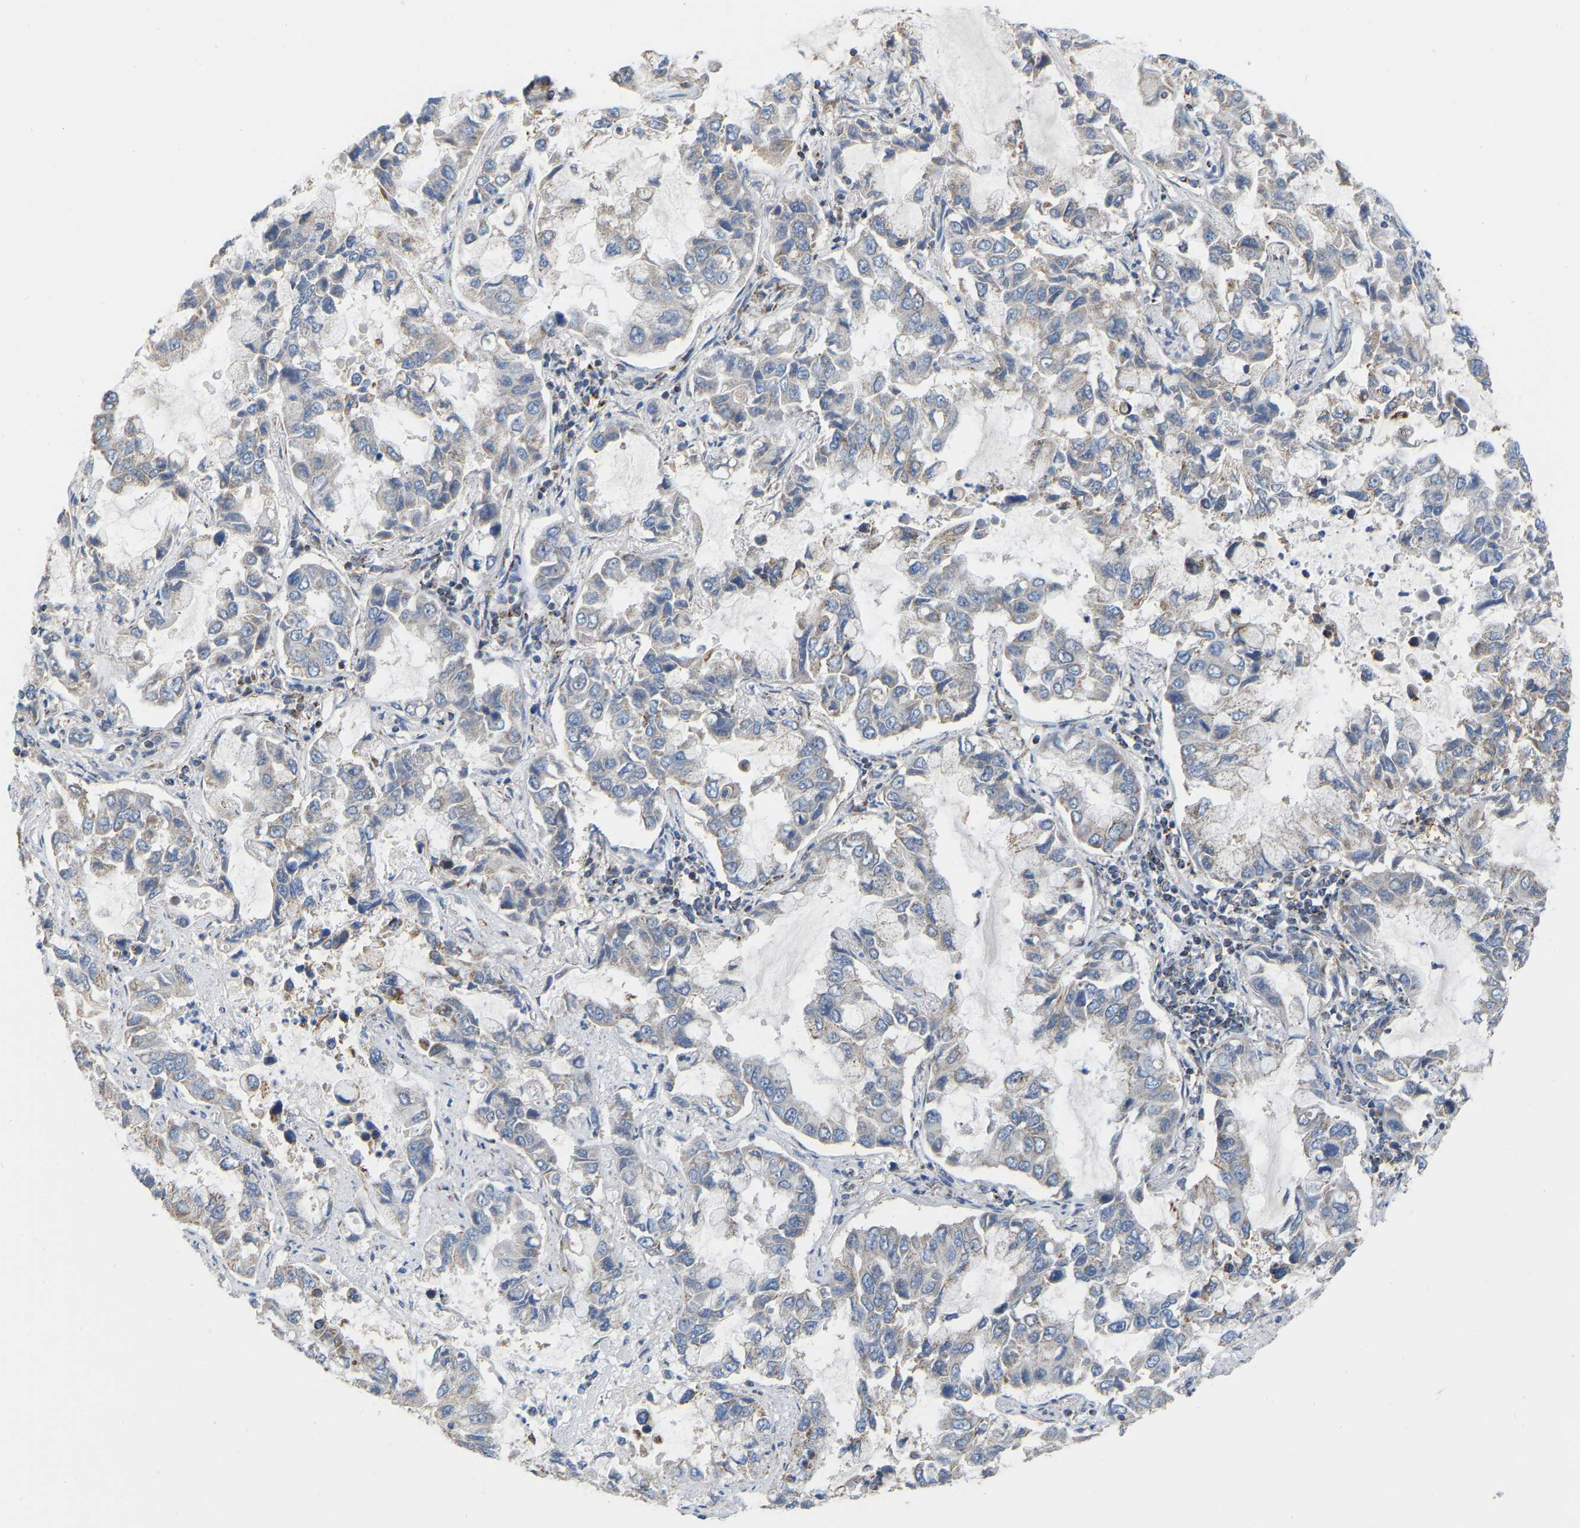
{"staining": {"intensity": "negative", "quantity": "none", "location": "none"}, "tissue": "lung cancer", "cell_type": "Tumor cells", "image_type": "cancer", "snomed": [{"axis": "morphology", "description": "Adenocarcinoma, NOS"}, {"axis": "topography", "description": "Lung"}], "caption": "A high-resolution image shows immunohistochemistry staining of lung adenocarcinoma, which demonstrates no significant expression in tumor cells.", "gene": "CBLB", "patient": {"sex": "male", "age": 64}}